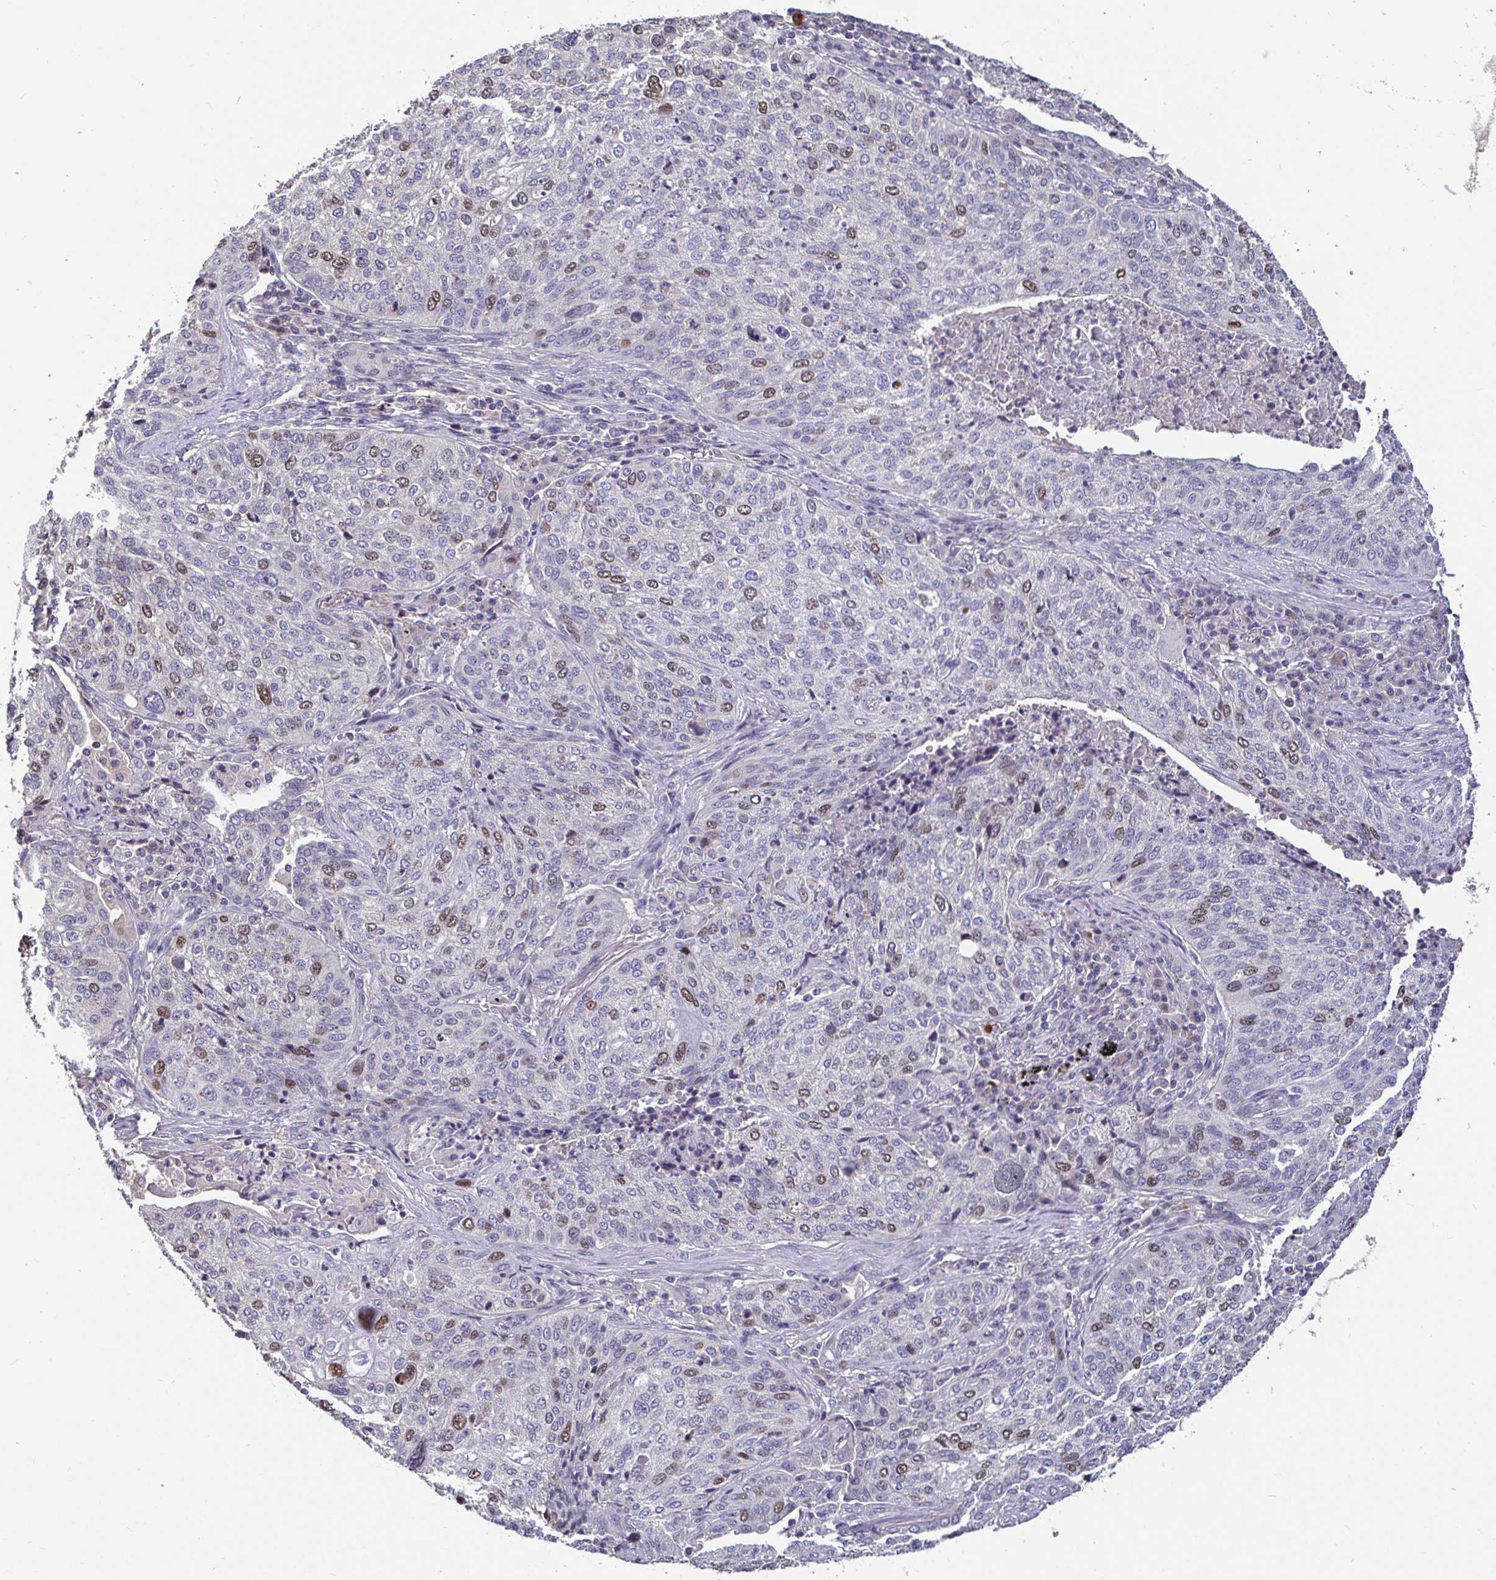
{"staining": {"intensity": "moderate", "quantity": "<25%", "location": "nuclear"}, "tissue": "lung cancer", "cell_type": "Tumor cells", "image_type": "cancer", "snomed": [{"axis": "morphology", "description": "Squamous cell carcinoma, NOS"}, {"axis": "topography", "description": "Lung"}], "caption": "Protein expression analysis of squamous cell carcinoma (lung) exhibits moderate nuclear positivity in about <25% of tumor cells.", "gene": "ANLN", "patient": {"sex": "male", "age": 63}}